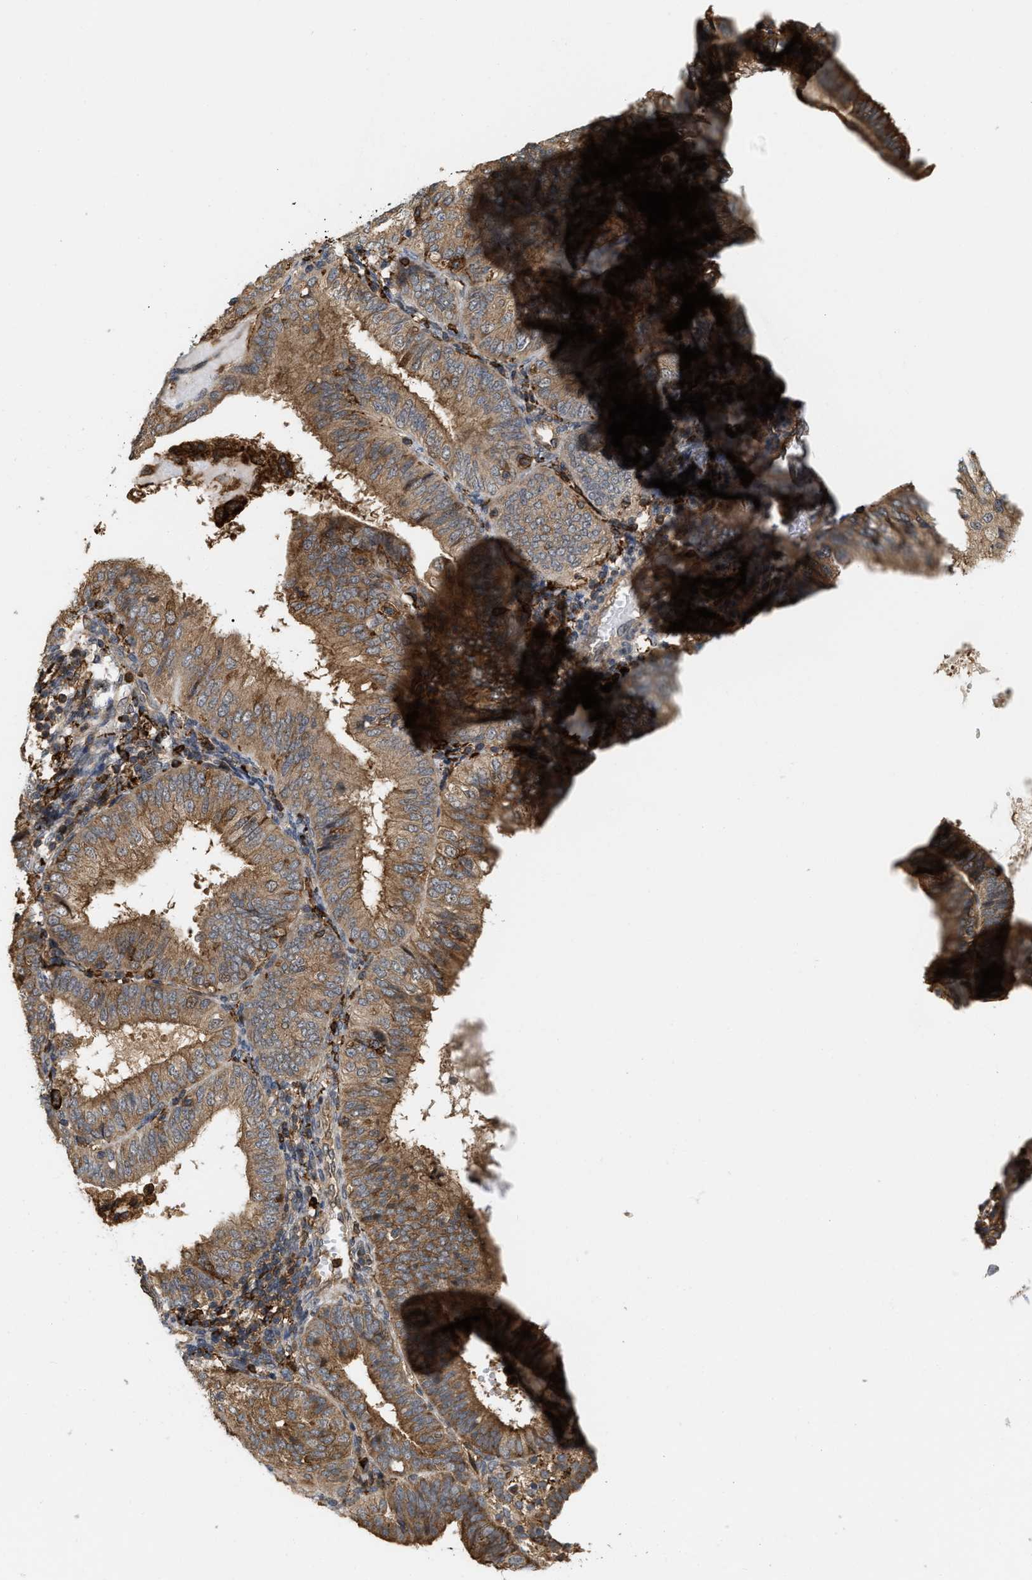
{"staining": {"intensity": "moderate", "quantity": ">75%", "location": "cytoplasmic/membranous"}, "tissue": "endometrial cancer", "cell_type": "Tumor cells", "image_type": "cancer", "snomed": [{"axis": "morphology", "description": "Adenocarcinoma, NOS"}, {"axis": "topography", "description": "Endometrium"}], "caption": "High-power microscopy captured an immunohistochemistry image of endometrial cancer (adenocarcinoma), revealing moderate cytoplasmic/membranous staining in about >75% of tumor cells.", "gene": "IQCE", "patient": {"sex": "female", "age": 58}}